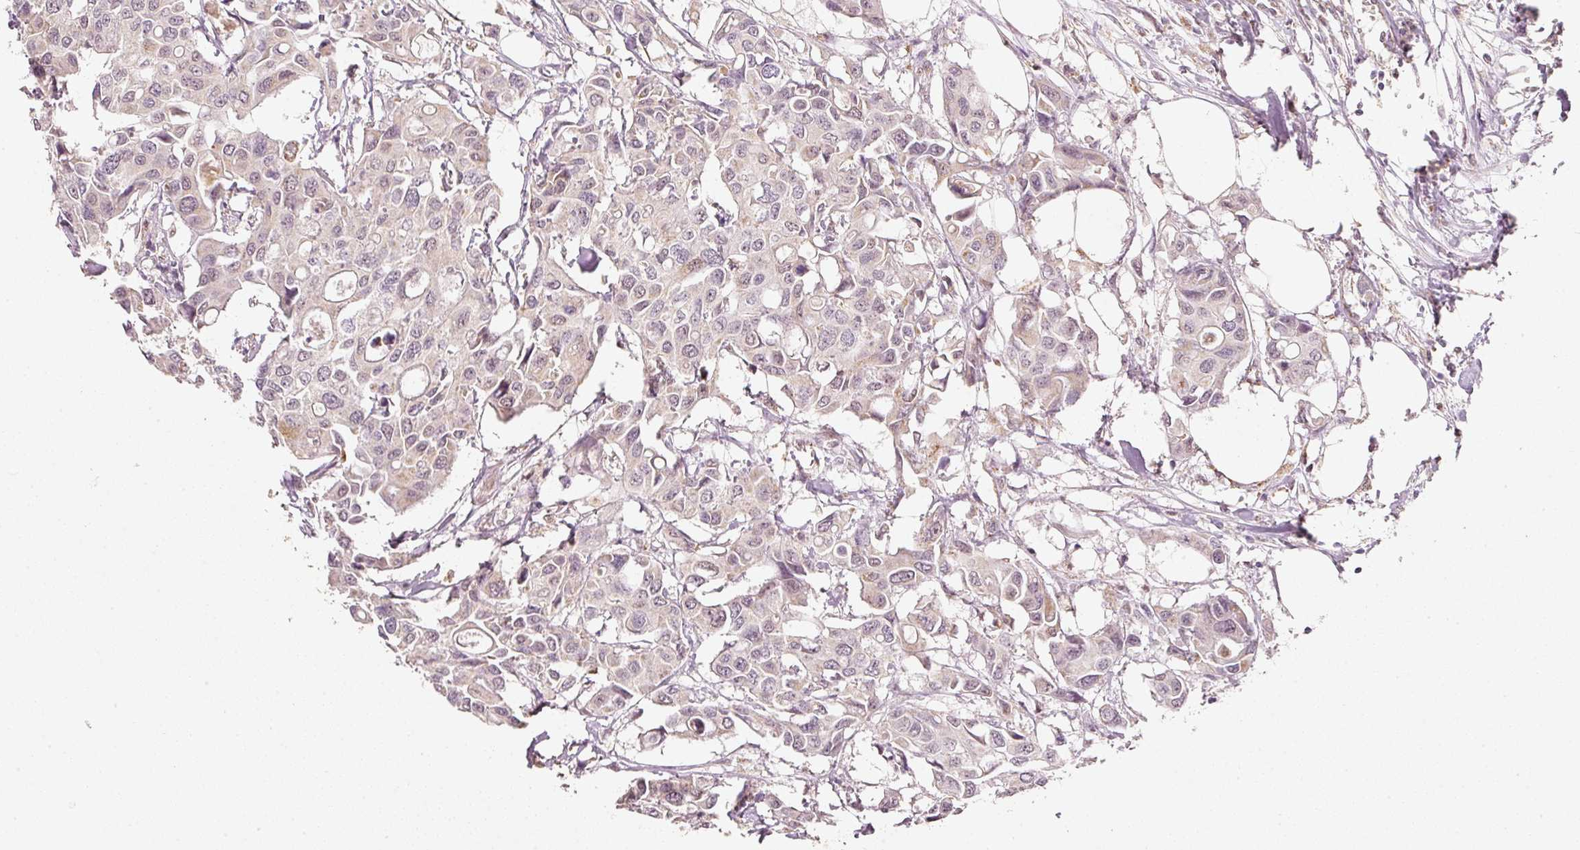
{"staining": {"intensity": "weak", "quantity": "<25%", "location": "nuclear"}, "tissue": "colorectal cancer", "cell_type": "Tumor cells", "image_type": "cancer", "snomed": [{"axis": "morphology", "description": "Adenocarcinoma, NOS"}, {"axis": "topography", "description": "Colon"}], "caption": "Tumor cells are negative for brown protein staining in colorectal cancer (adenocarcinoma). (DAB IHC, high magnification).", "gene": "FSTL3", "patient": {"sex": "male", "age": 84}}